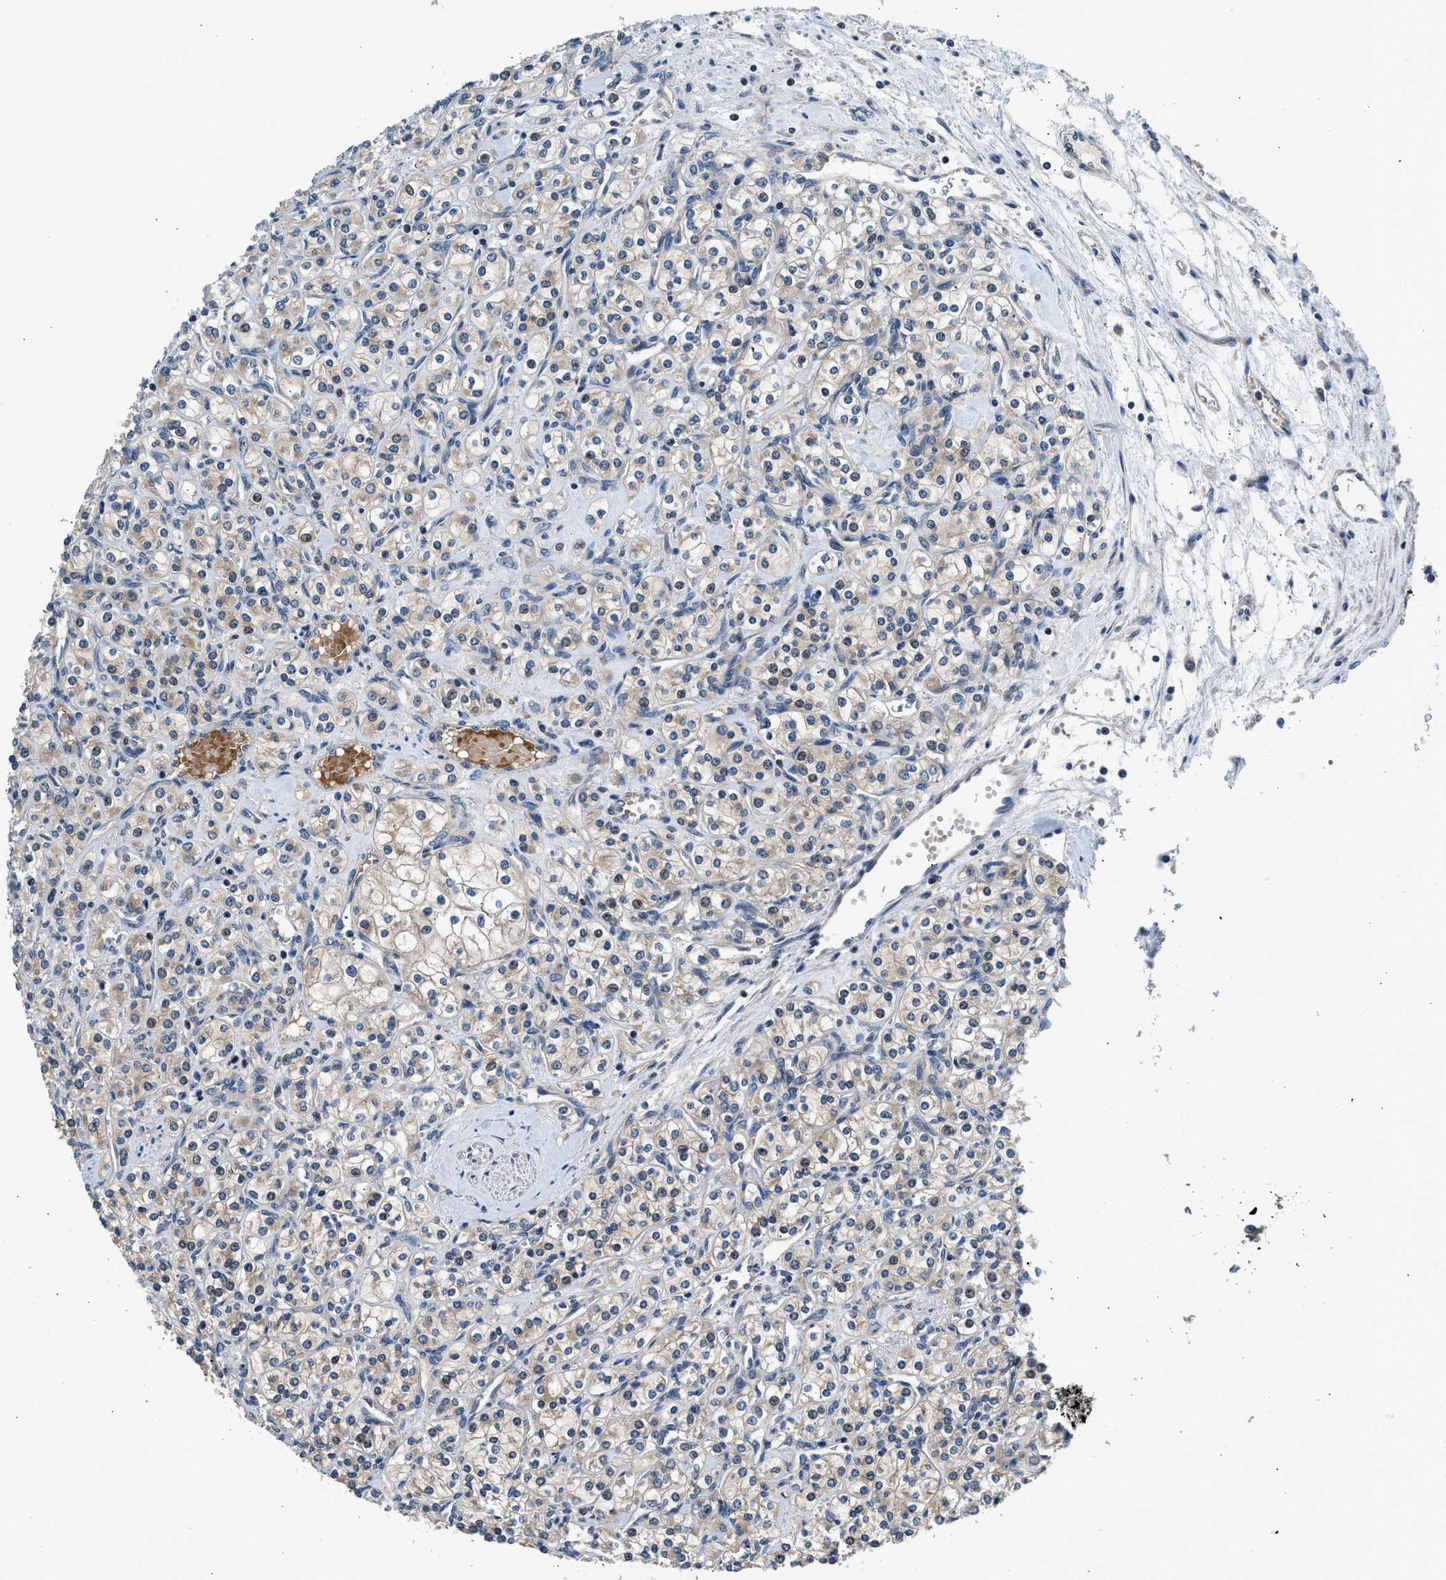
{"staining": {"intensity": "weak", "quantity": ">75%", "location": "cytoplasmic/membranous"}, "tissue": "renal cancer", "cell_type": "Tumor cells", "image_type": "cancer", "snomed": [{"axis": "morphology", "description": "Adenocarcinoma, NOS"}, {"axis": "topography", "description": "Kidney"}], "caption": "Protein expression by immunohistochemistry exhibits weak cytoplasmic/membranous staining in approximately >75% of tumor cells in renal cancer.", "gene": "IL3RA", "patient": {"sex": "male", "age": 77}}